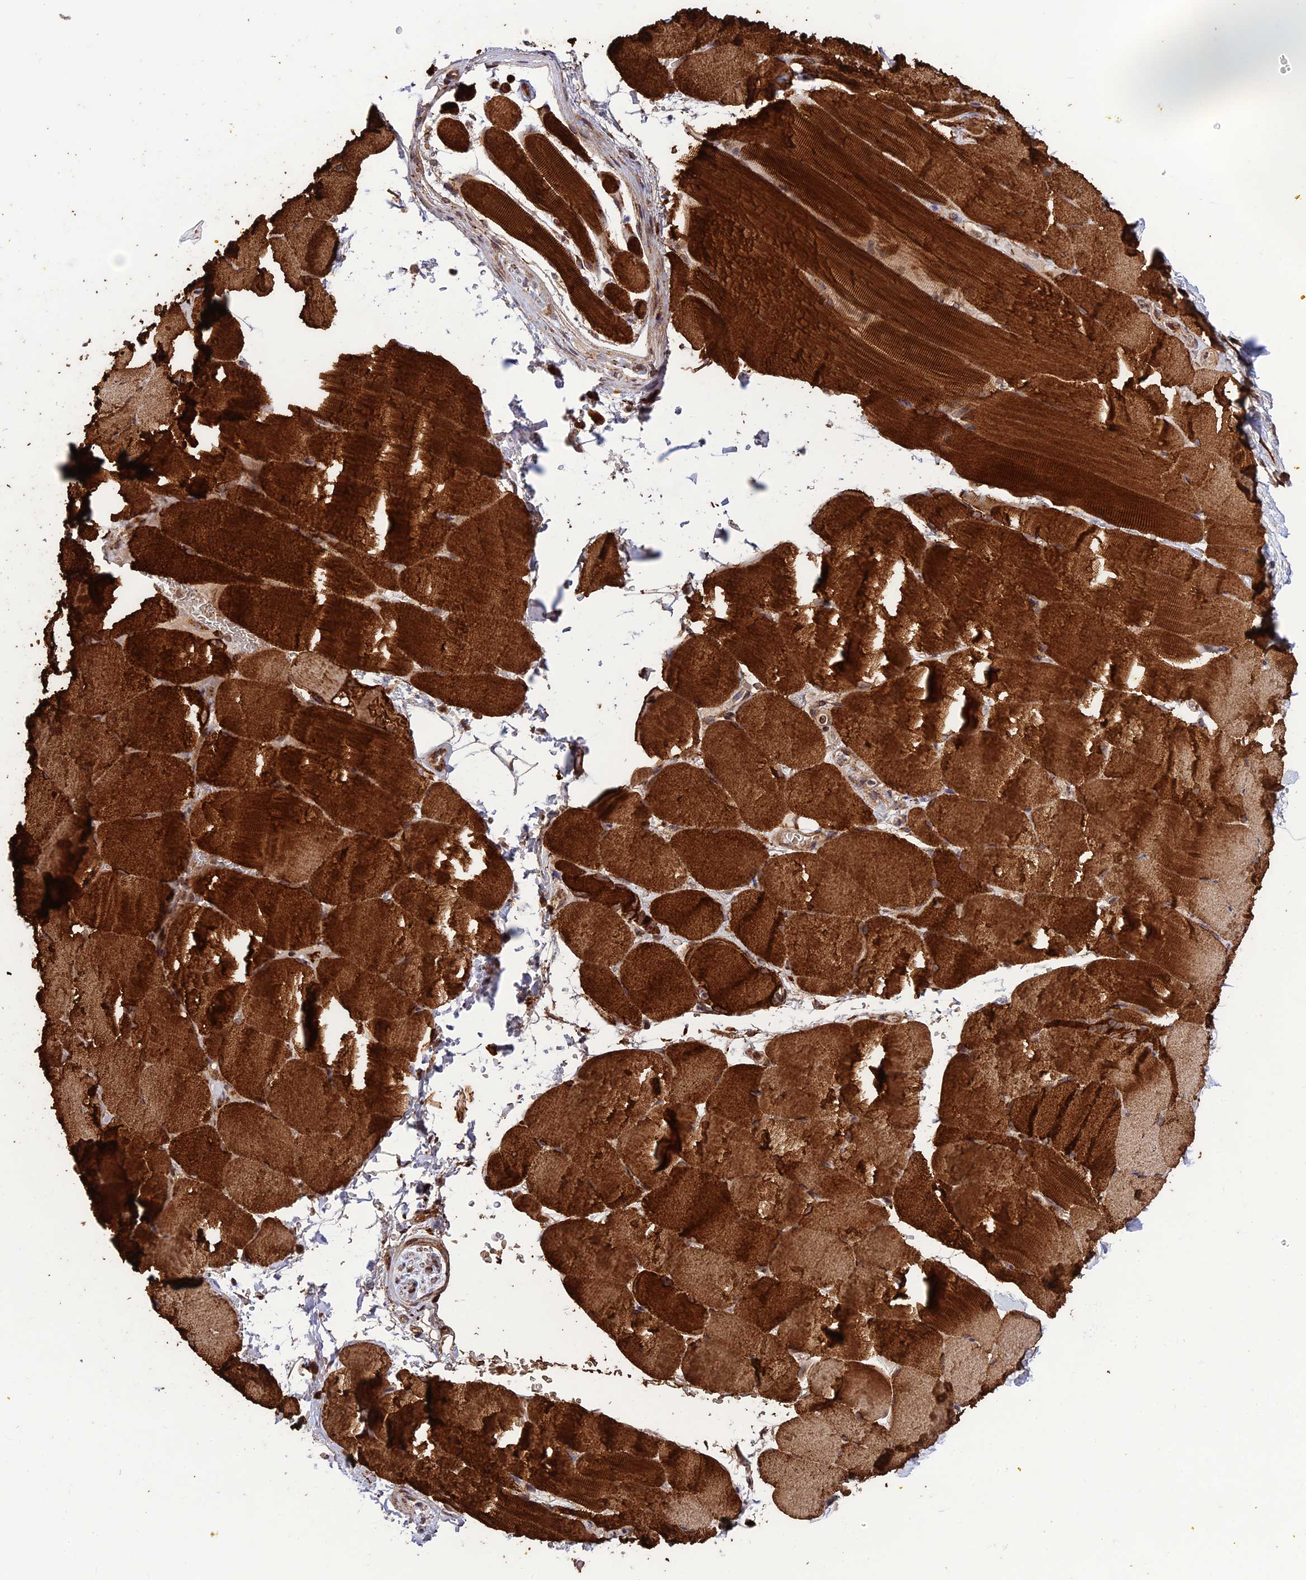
{"staining": {"intensity": "strong", "quantity": ">75%", "location": "cytoplasmic/membranous"}, "tissue": "skeletal muscle", "cell_type": "Myocytes", "image_type": "normal", "snomed": [{"axis": "morphology", "description": "Normal tissue, NOS"}, {"axis": "topography", "description": "Skeletal muscle"}, {"axis": "topography", "description": "Parathyroid gland"}], "caption": "High-magnification brightfield microscopy of normal skeletal muscle stained with DAB (3,3'-diaminobenzidine) (brown) and counterstained with hematoxylin (blue). myocytes exhibit strong cytoplasmic/membranous staining is identified in approximately>75% of cells.", "gene": "CRTAP", "patient": {"sex": "female", "age": 37}}